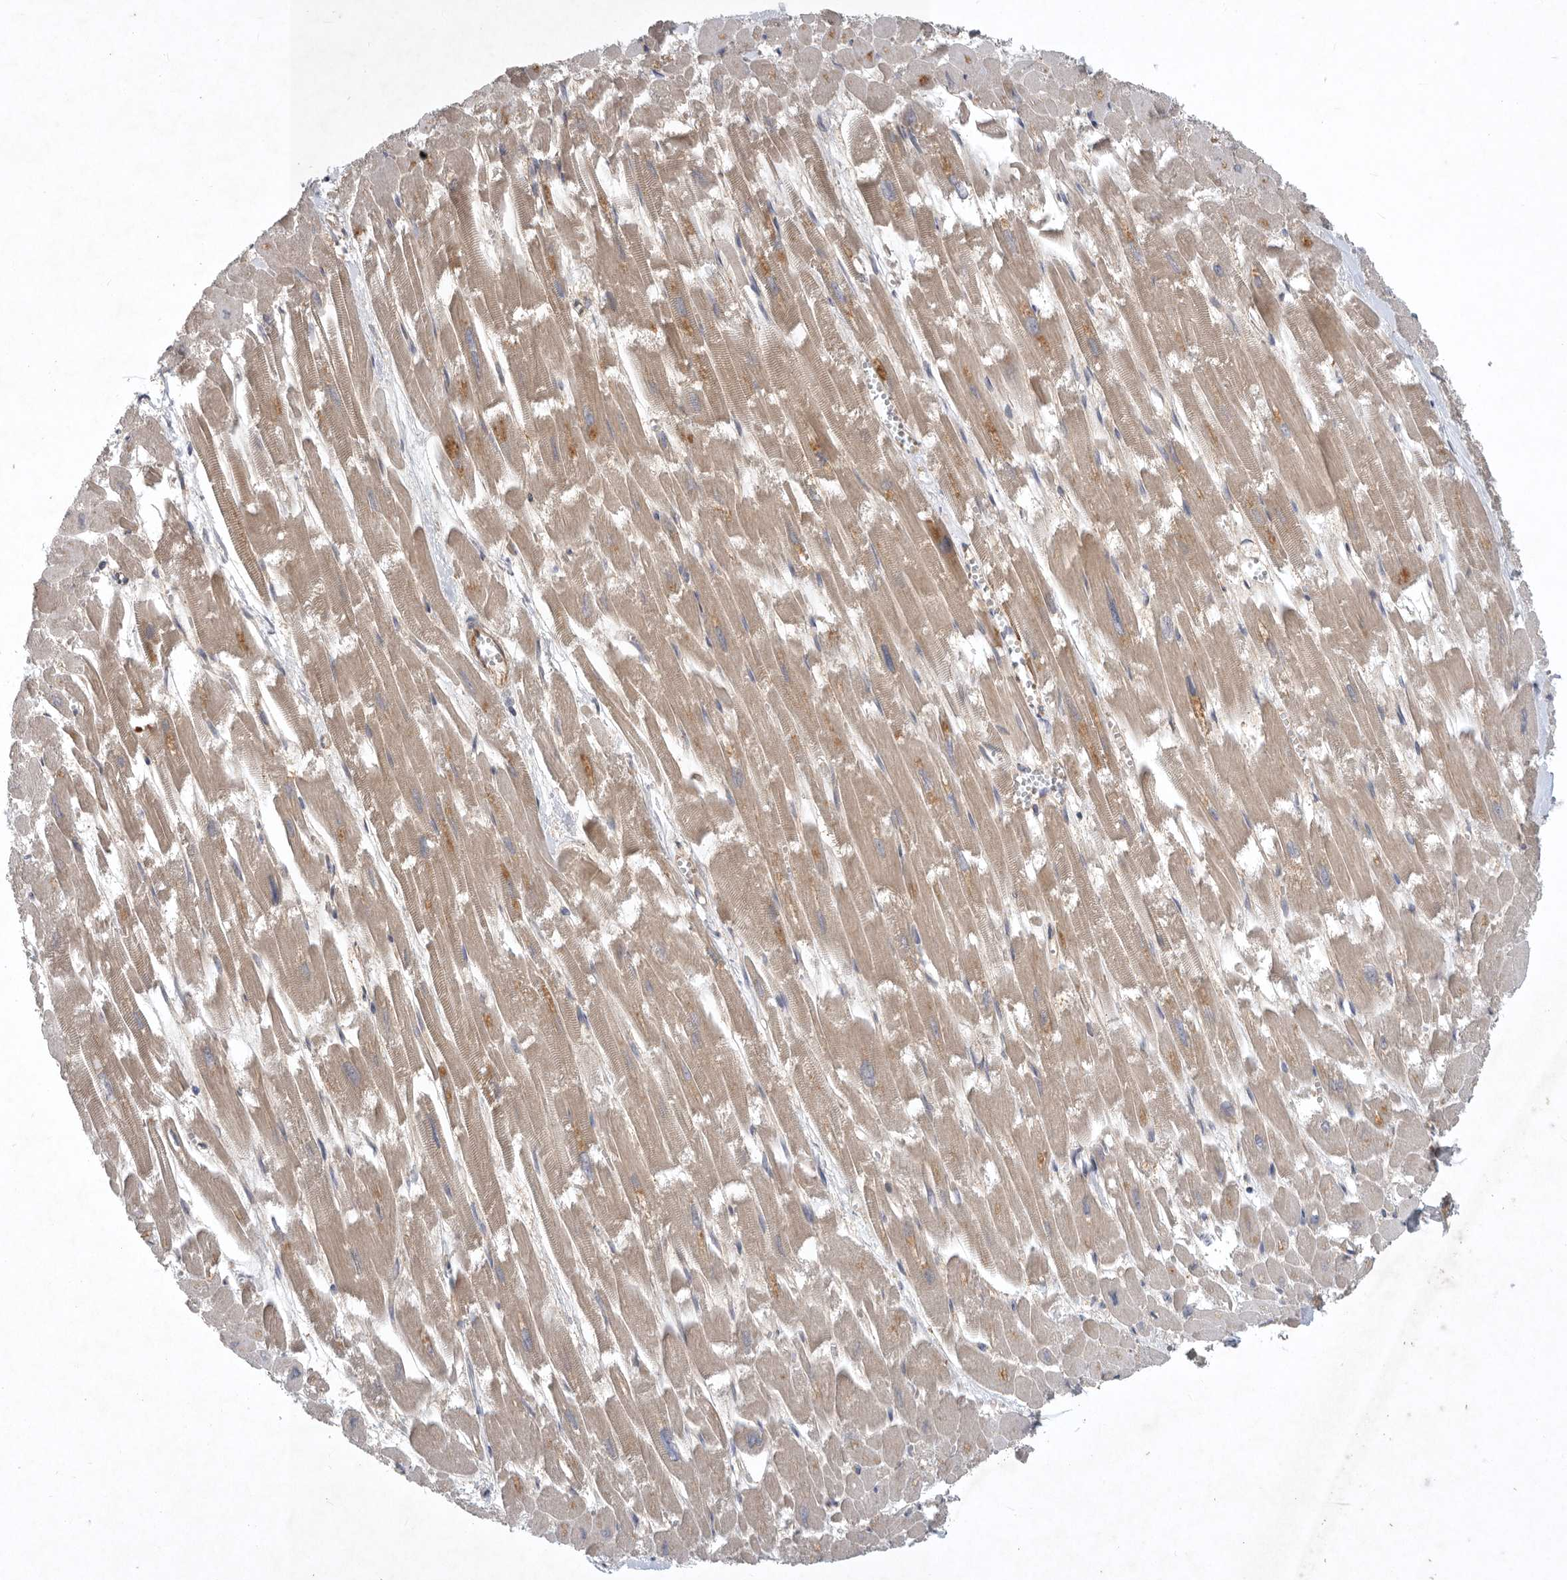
{"staining": {"intensity": "moderate", "quantity": "25%-75%", "location": "cytoplasmic/membranous"}, "tissue": "heart muscle", "cell_type": "Cardiomyocytes", "image_type": "normal", "snomed": [{"axis": "morphology", "description": "Normal tissue, NOS"}, {"axis": "topography", "description": "Heart"}], "caption": "Heart muscle stained with DAB (3,3'-diaminobenzidine) immunohistochemistry (IHC) reveals medium levels of moderate cytoplasmic/membranous positivity in approximately 25%-75% of cardiomyocytes. Ihc stains the protein in brown and the nuclei are stained blue.", "gene": "MLPH", "patient": {"sex": "male", "age": 54}}